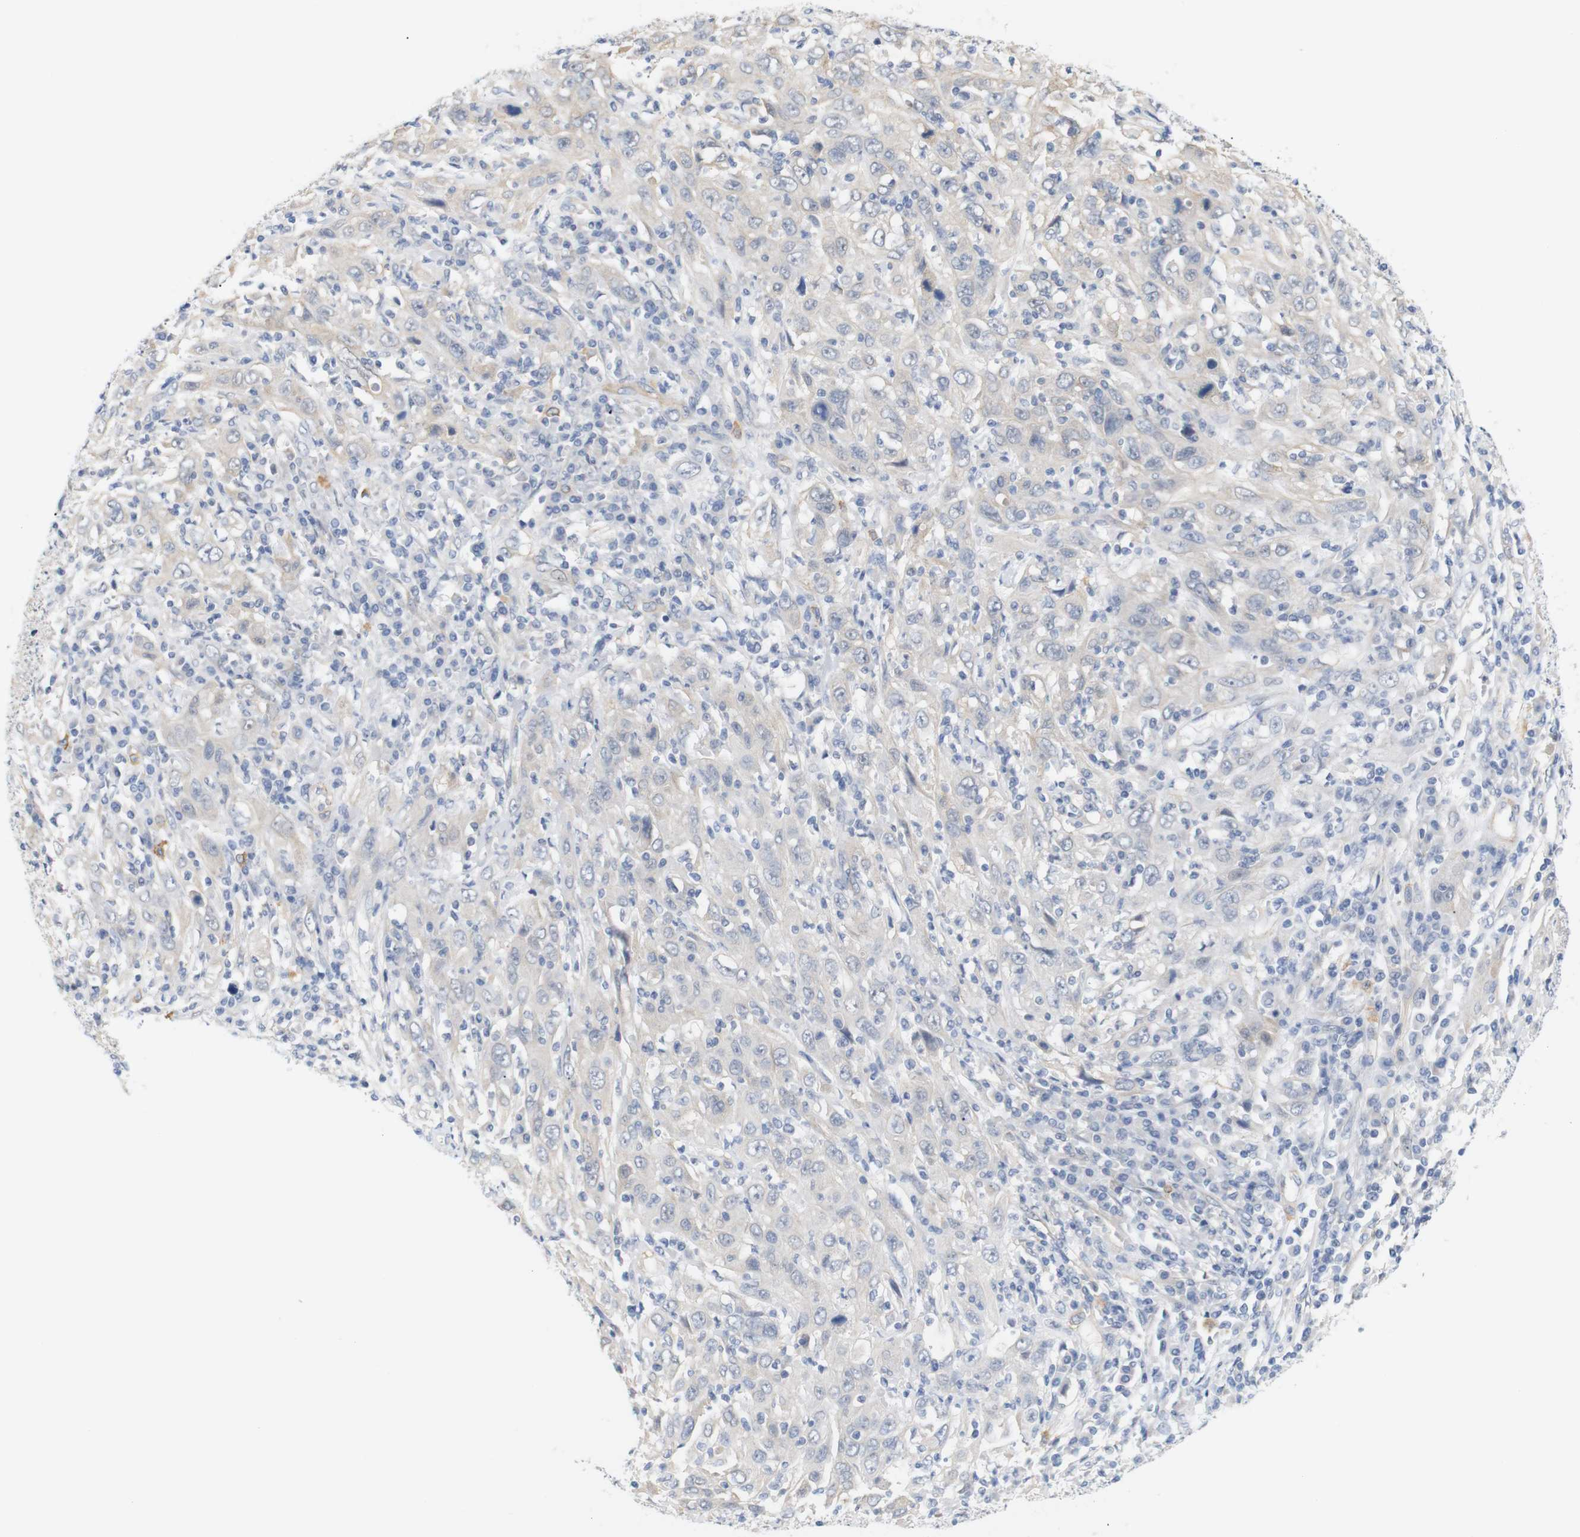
{"staining": {"intensity": "negative", "quantity": "none", "location": "none"}, "tissue": "cervical cancer", "cell_type": "Tumor cells", "image_type": "cancer", "snomed": [{"axis": "morphology", "description": "Squamous cell carcinoma, NOS"}, {"axis": "topography", "description": "Cervix"}], "caption": "This is a photomicrograph of immunohistochemistry staining of cervical squamous cell carcinoma, which shows no staining in tumor cells. (DAB immunohistochemistry (IHC) with hematoxylin counter stain).", "gene": "STMN3", "patient": {"sex": "female", "age": 46}}